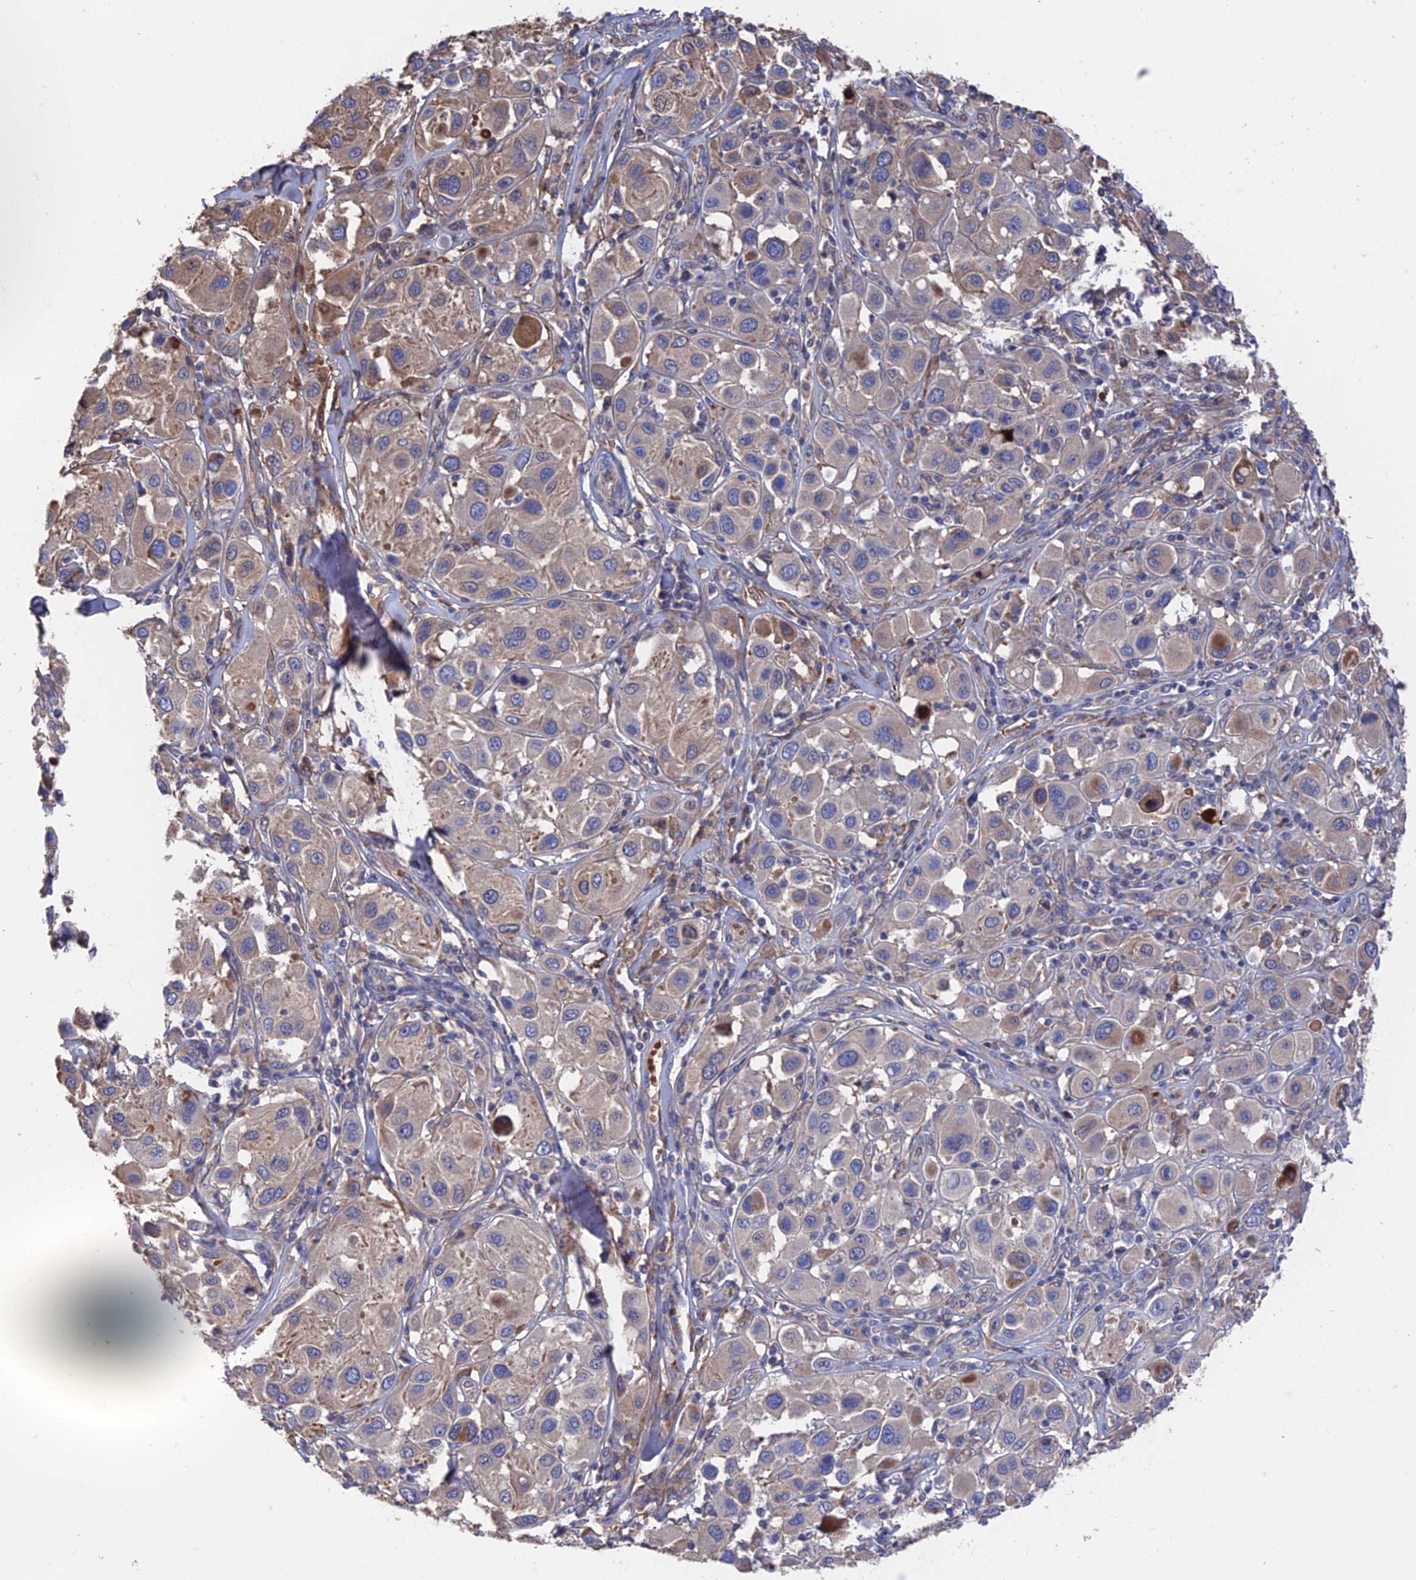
{"staining": {"intensity": "weak", "quantity": "25%-75%", "location": "cytoplasmic/membranous"}, "tissue": "melanoma", "cell_type": "Tumor cells", "image_type": "cancer", "snomed": [{"axis": "morphology", "description": "Malignant melanoma, Metastatic site"}, {"axis": "topography", "description": "Skin"}], "caption": "IHC staining of malignant melanoma (metastatic site), which displays low levels of weak cytoplasmic/membranous expression in about 25%-75% of tumor cells indicating weak cytoplasmic/membranous protein staining. The staining was performed using DAB (3,3'-diaminobenzidine) (brown) for protein detection and nuclei were counterstained in hematoxylin (blue).", "gene": "HPF1", "patient": {"sex": "male", "age": 41}}